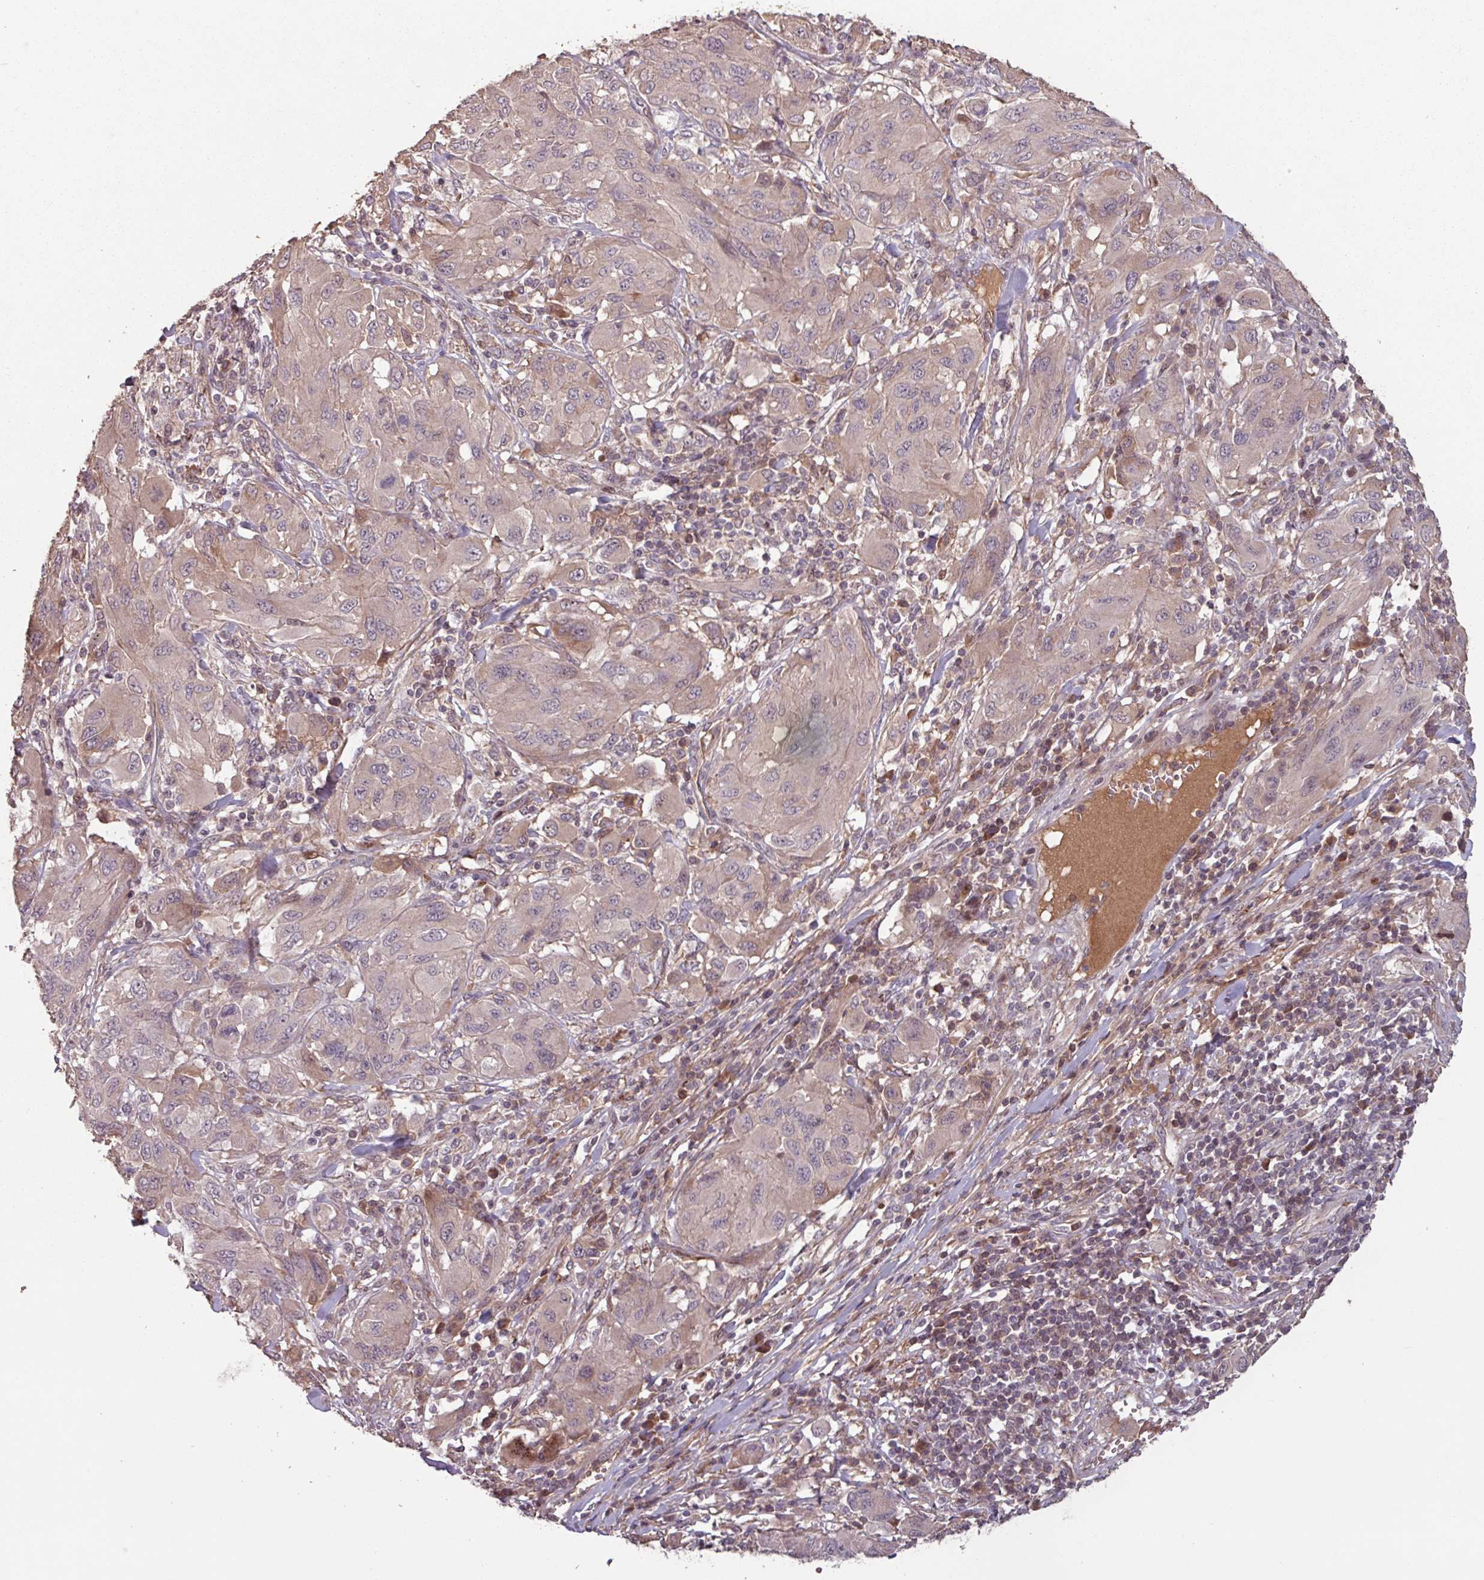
{"staining": {"intensity": "negative", "quantity": "none", "location": "none"}, "tissue": "melanoma", "cell_type": "Tumor cells", "image_type": "cancer", "snomed": [{"axis": "morphology", "description": "Malignant melanoma, NOS"}, {"axis": "topography", "description": "Skin"}], "caption": "Image shows no protein staining in tumor cells of melanoma tissue.", "gene": "TMEM88", "patient": {"sex": "female", "age": 91}}